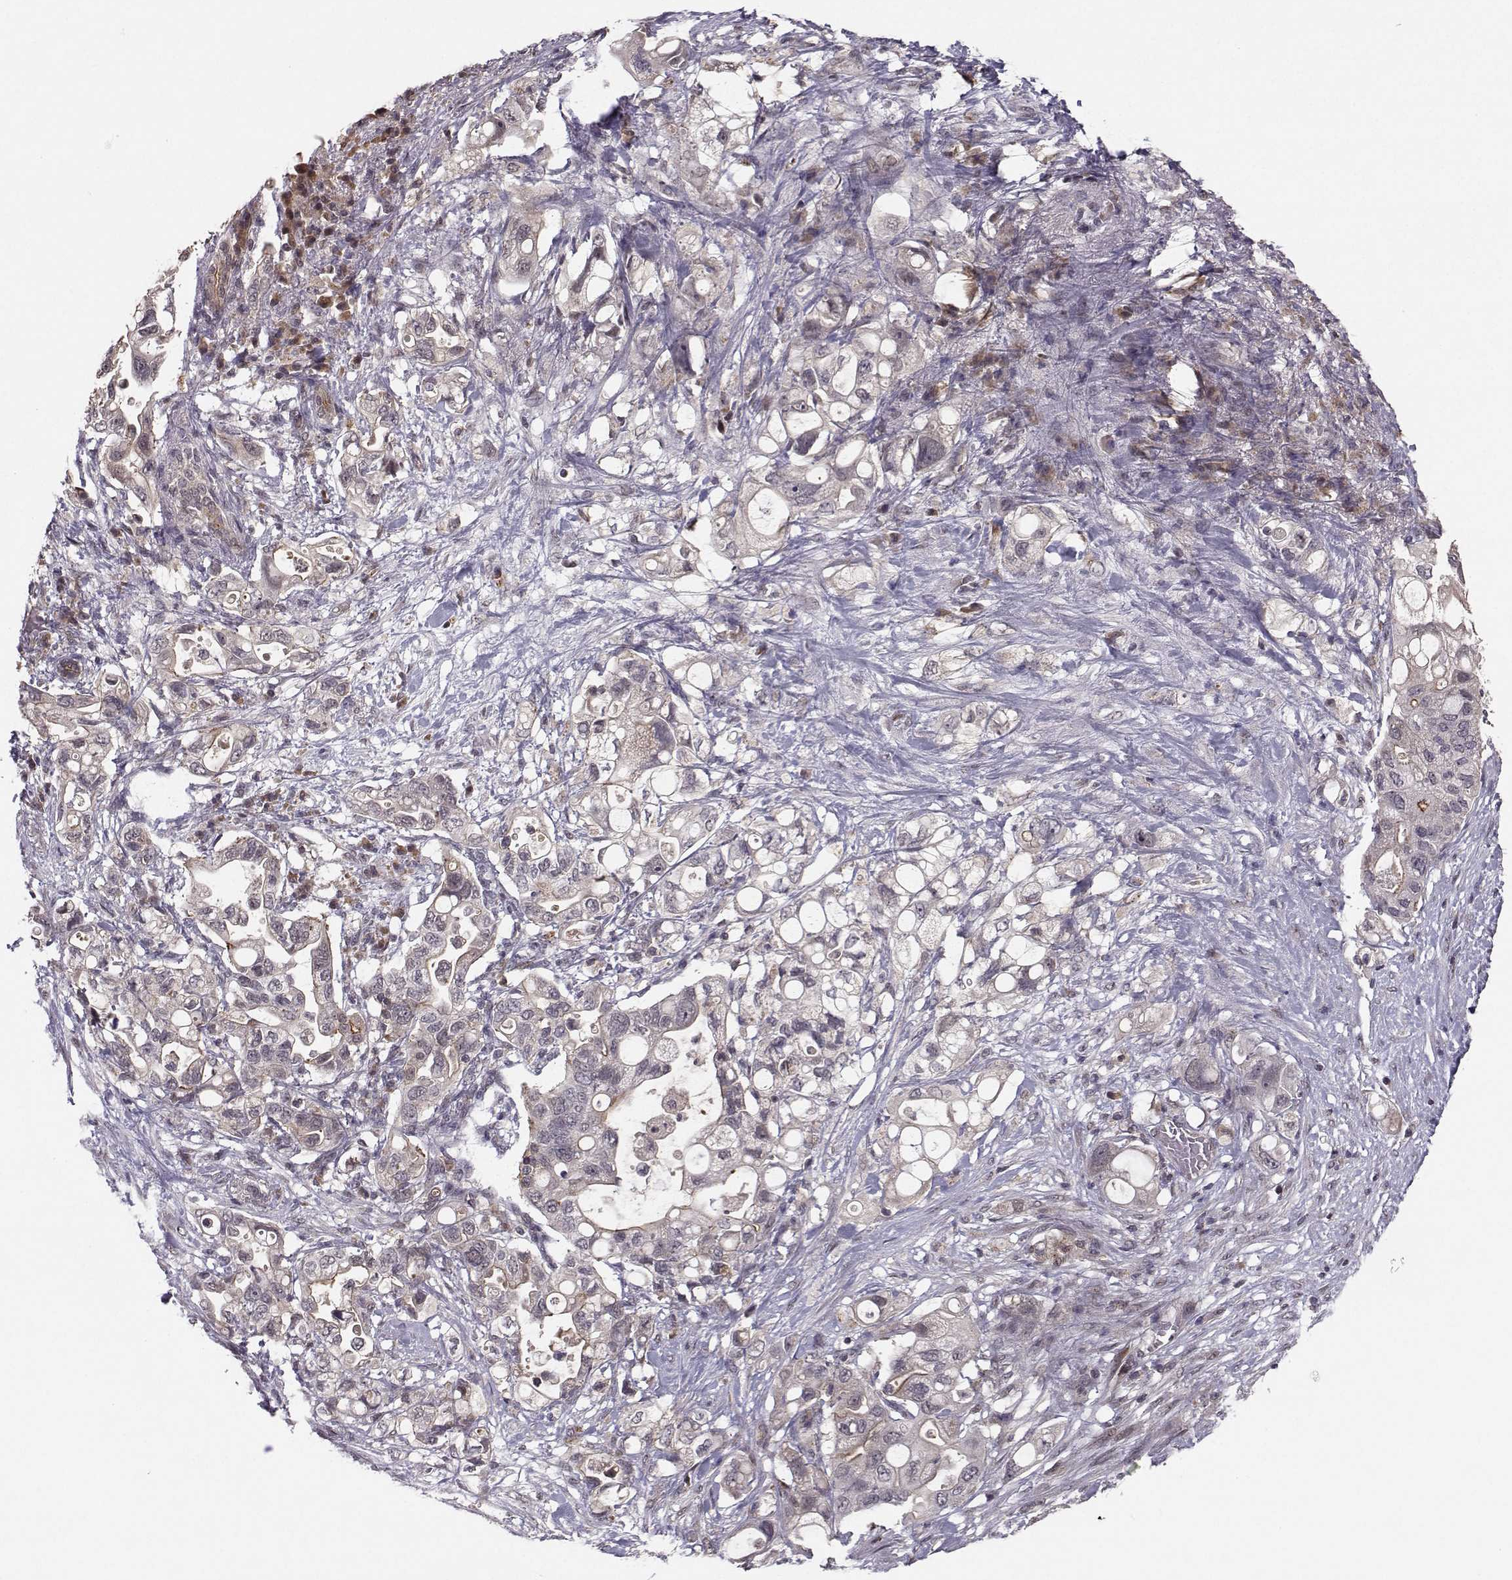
{"staining": {"intensity": "strong", "quantity": "<25%", "location": "cytoplasmic/membranous"}, "tissue": "pancreatic cancer", "cell_type": "Tumor cells", "image_type": "cancer", "snomed": [{"axis": "morphology", "description": "Adenocarcinoma, NOS"}, {"axis": "topography", "description": "Pancreas"}], "caption": "Adenocarcinoma (pancreatic) stained with a brown dye exhibits strong cytoplasmic/membranous positive expression in approximately <25% of tumor cells.", "gene": "PLEKHG3", "patient": {"sex": "female", "age": 72}}